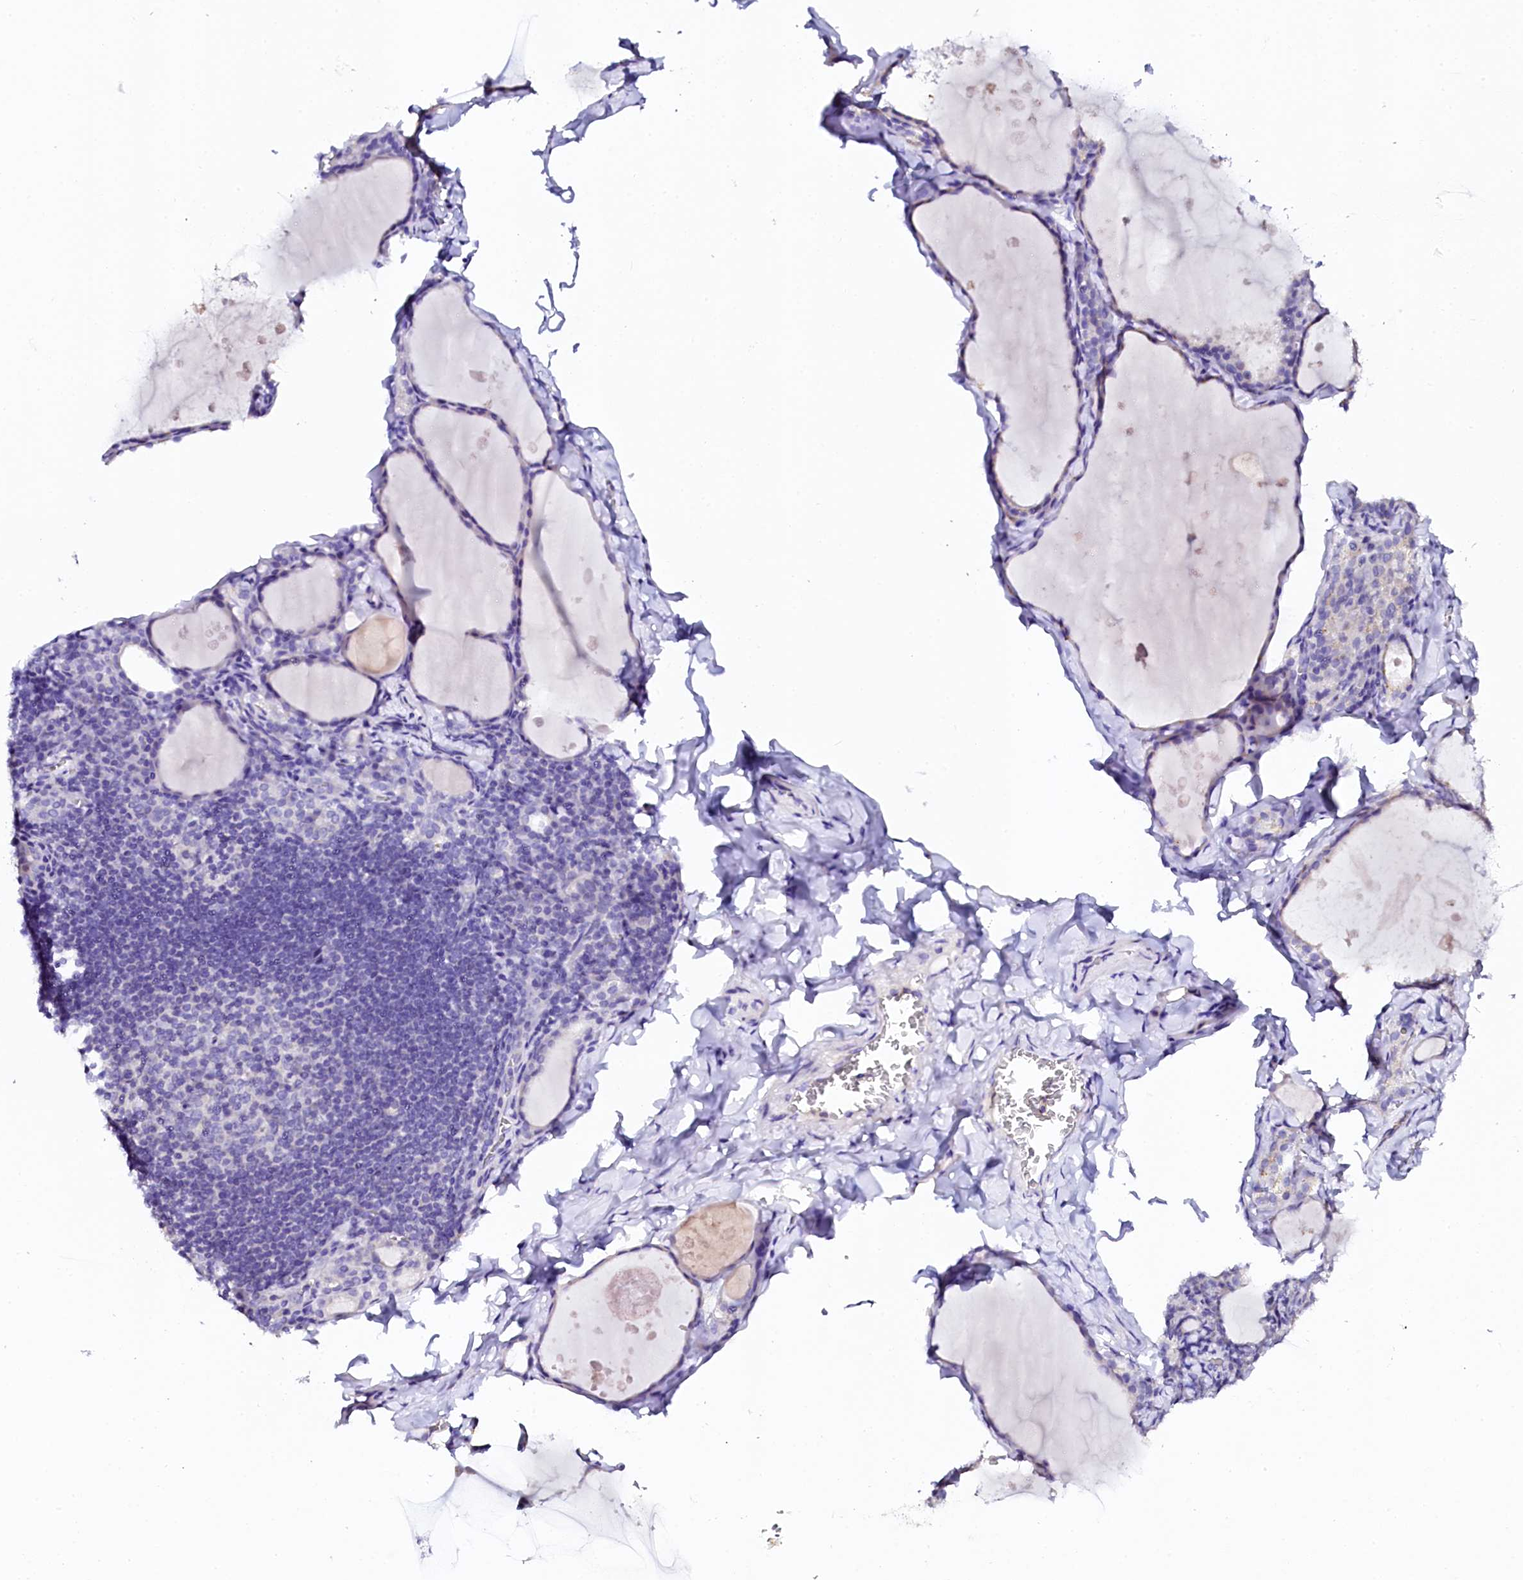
{"staining": {"intensity": "negative", "quantity": "none", "location": "none"}, "tissue": "thyroid gland", "cell_type": "Glandular cells", "image_type": "normal", "snomed": [{"axis": "morphology", "description": "Normal tissue, NOS"}, {"axis": "topography", "description": "Thyroid gland"}], "caption": "IHC of normal thyroid gland shows no positivity in glandular cells.", "gene": "NAA16", "patient": {"sex": "male", "age": 56}}